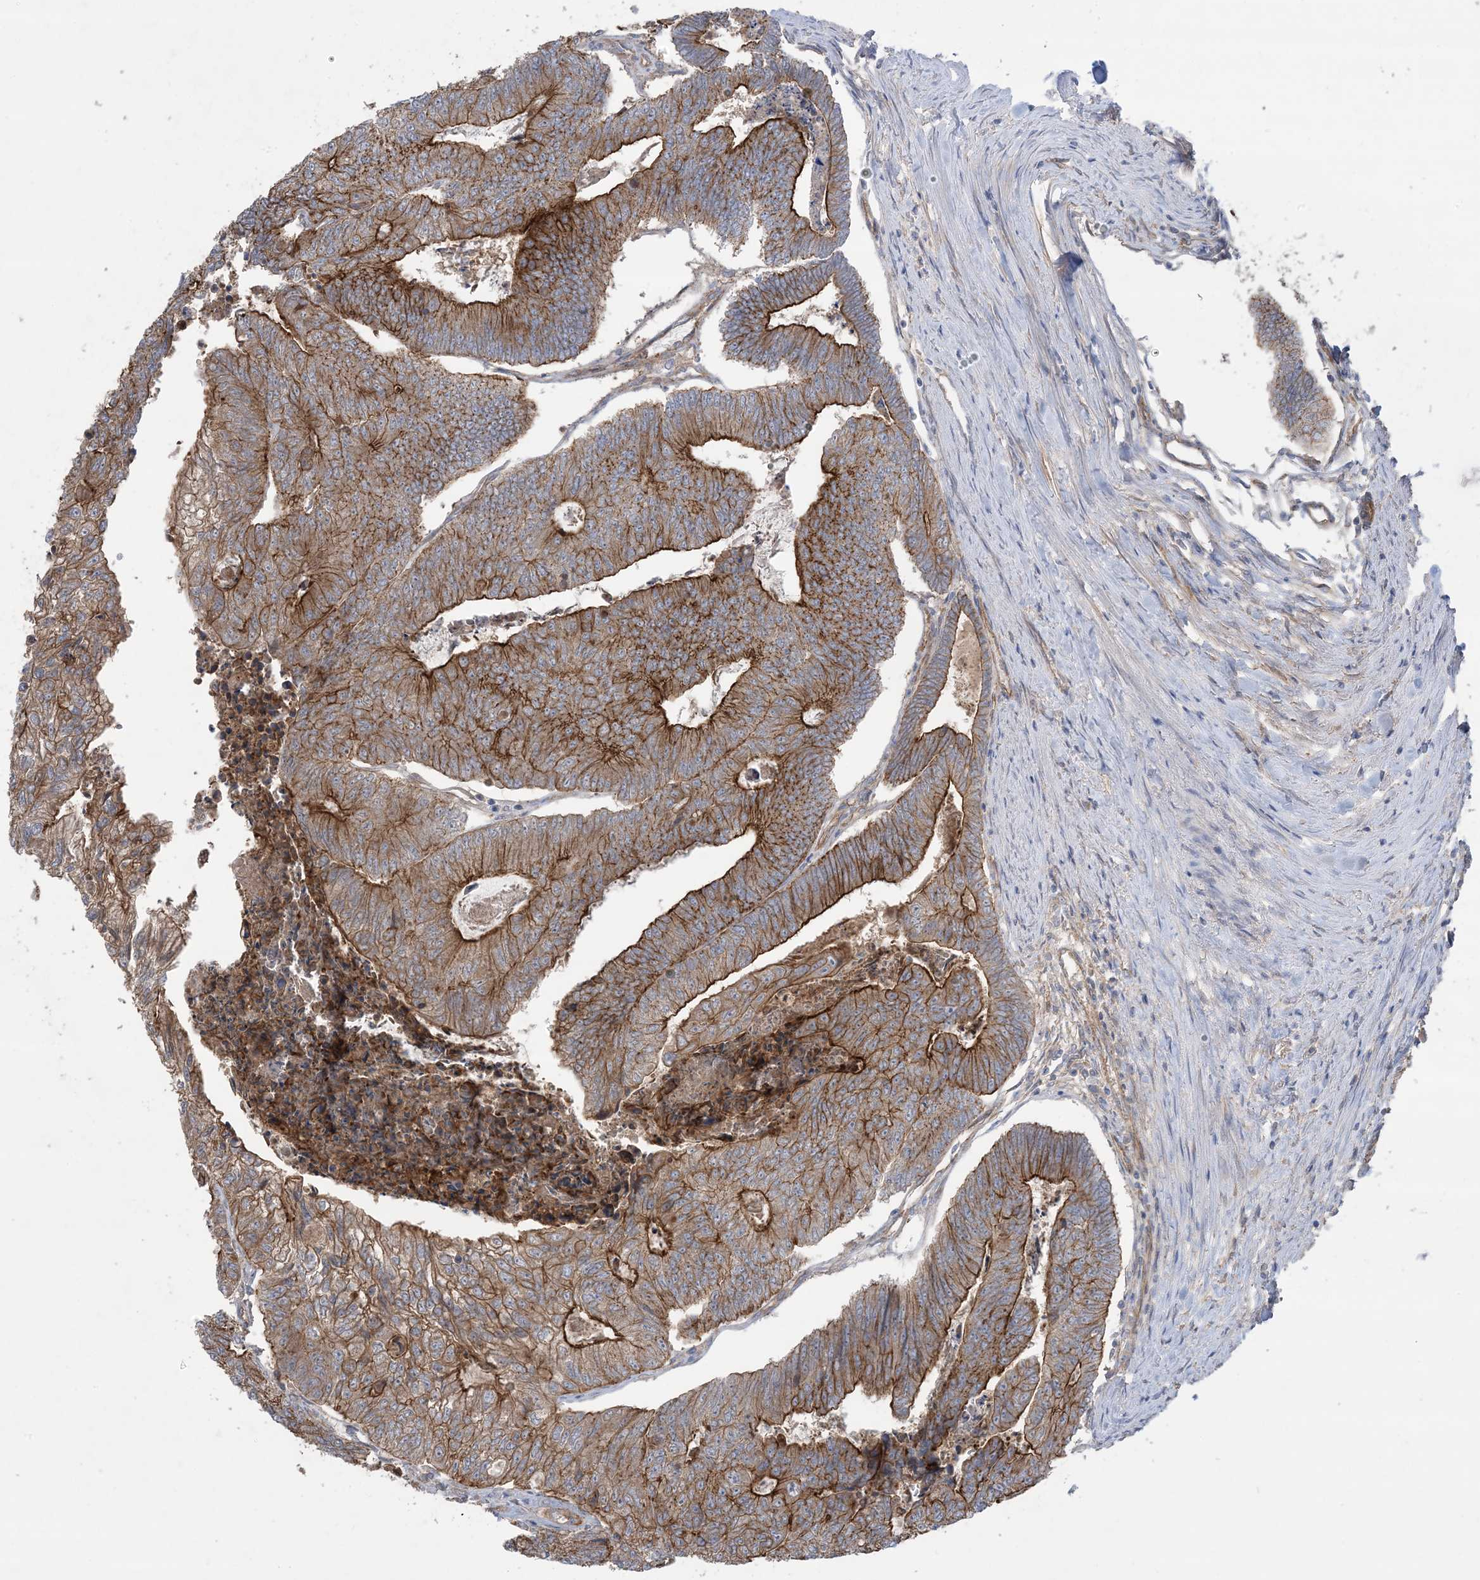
{"staining": {"intensity": "strong", "quantity": ">75%", "location": "cytoplasmic/membranous"}, "tissue": "colorectal cancer", "cell_type": "Tumor cells", "image_type": "cancer", "snomed": [{"axis": "morphology", "description": "Adenocarcinoma, NOS"}, {"axis": "topography", "description": "Colon"}], "caption": "Colorectal adenocarcinoma stained with a brown dye shows strong cytoplasmic/membranous positive staining in approximately >75% of tumor cells.", "gene": "CCNY", "patient": {"sex": "female", "age": 67}}